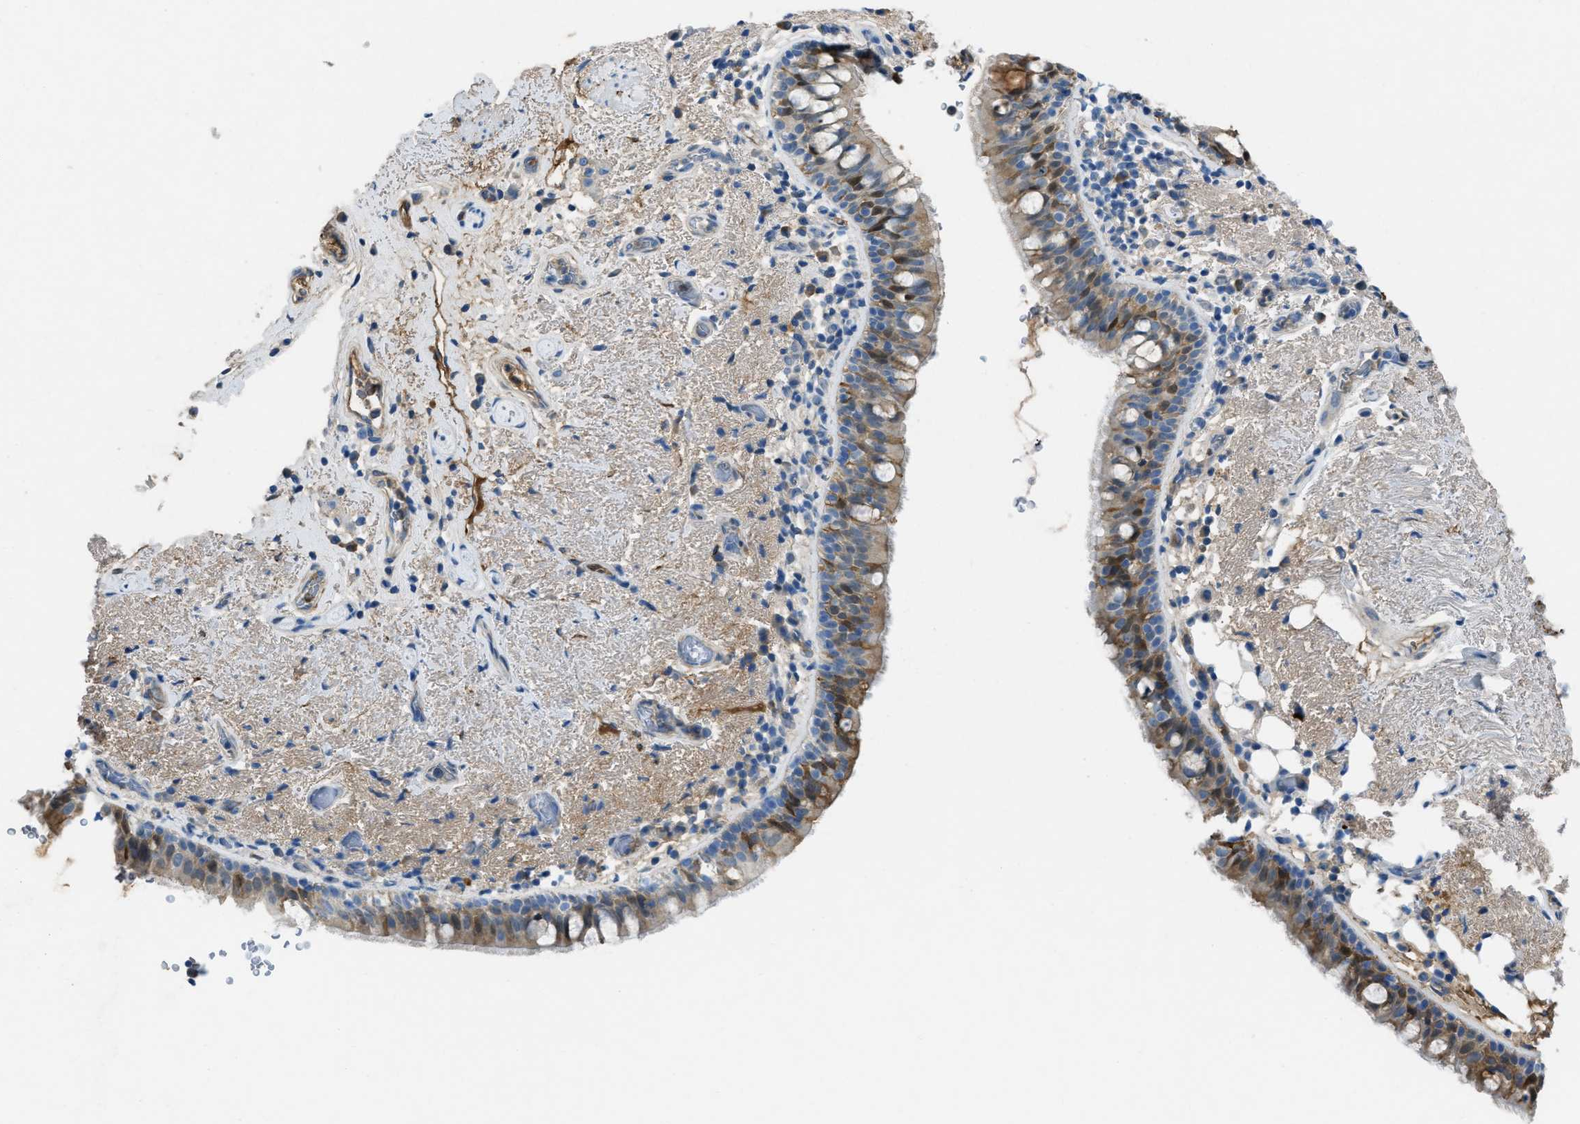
{"staining": {"intensity": "moderate", "quantity": "25%-75%", "location": "cytoplasmic/membranous,nuclear"}, "tissue": "bronchus", "cell_type": "Respiratory epithelial cells", "image_type": "normal", "snomed": [{"axis": "morphology", "description": "Normal tissue, NOS"}, {"axis": "morphology", "description": "Inflammation, NOS"}, {"axis": "topography", "description": "Cartilage tissue"}, {"axis": "topography", "description": "Bronchus"}], "caption": "Bronchus stained with immunohistochemistry displays moderate cytoplasmic/membranous,nuclear expression in about 25%-75% of respiratory epithelial cells.", "gene": "SPEG", "patient": {"sex": "male", "age": 77}}